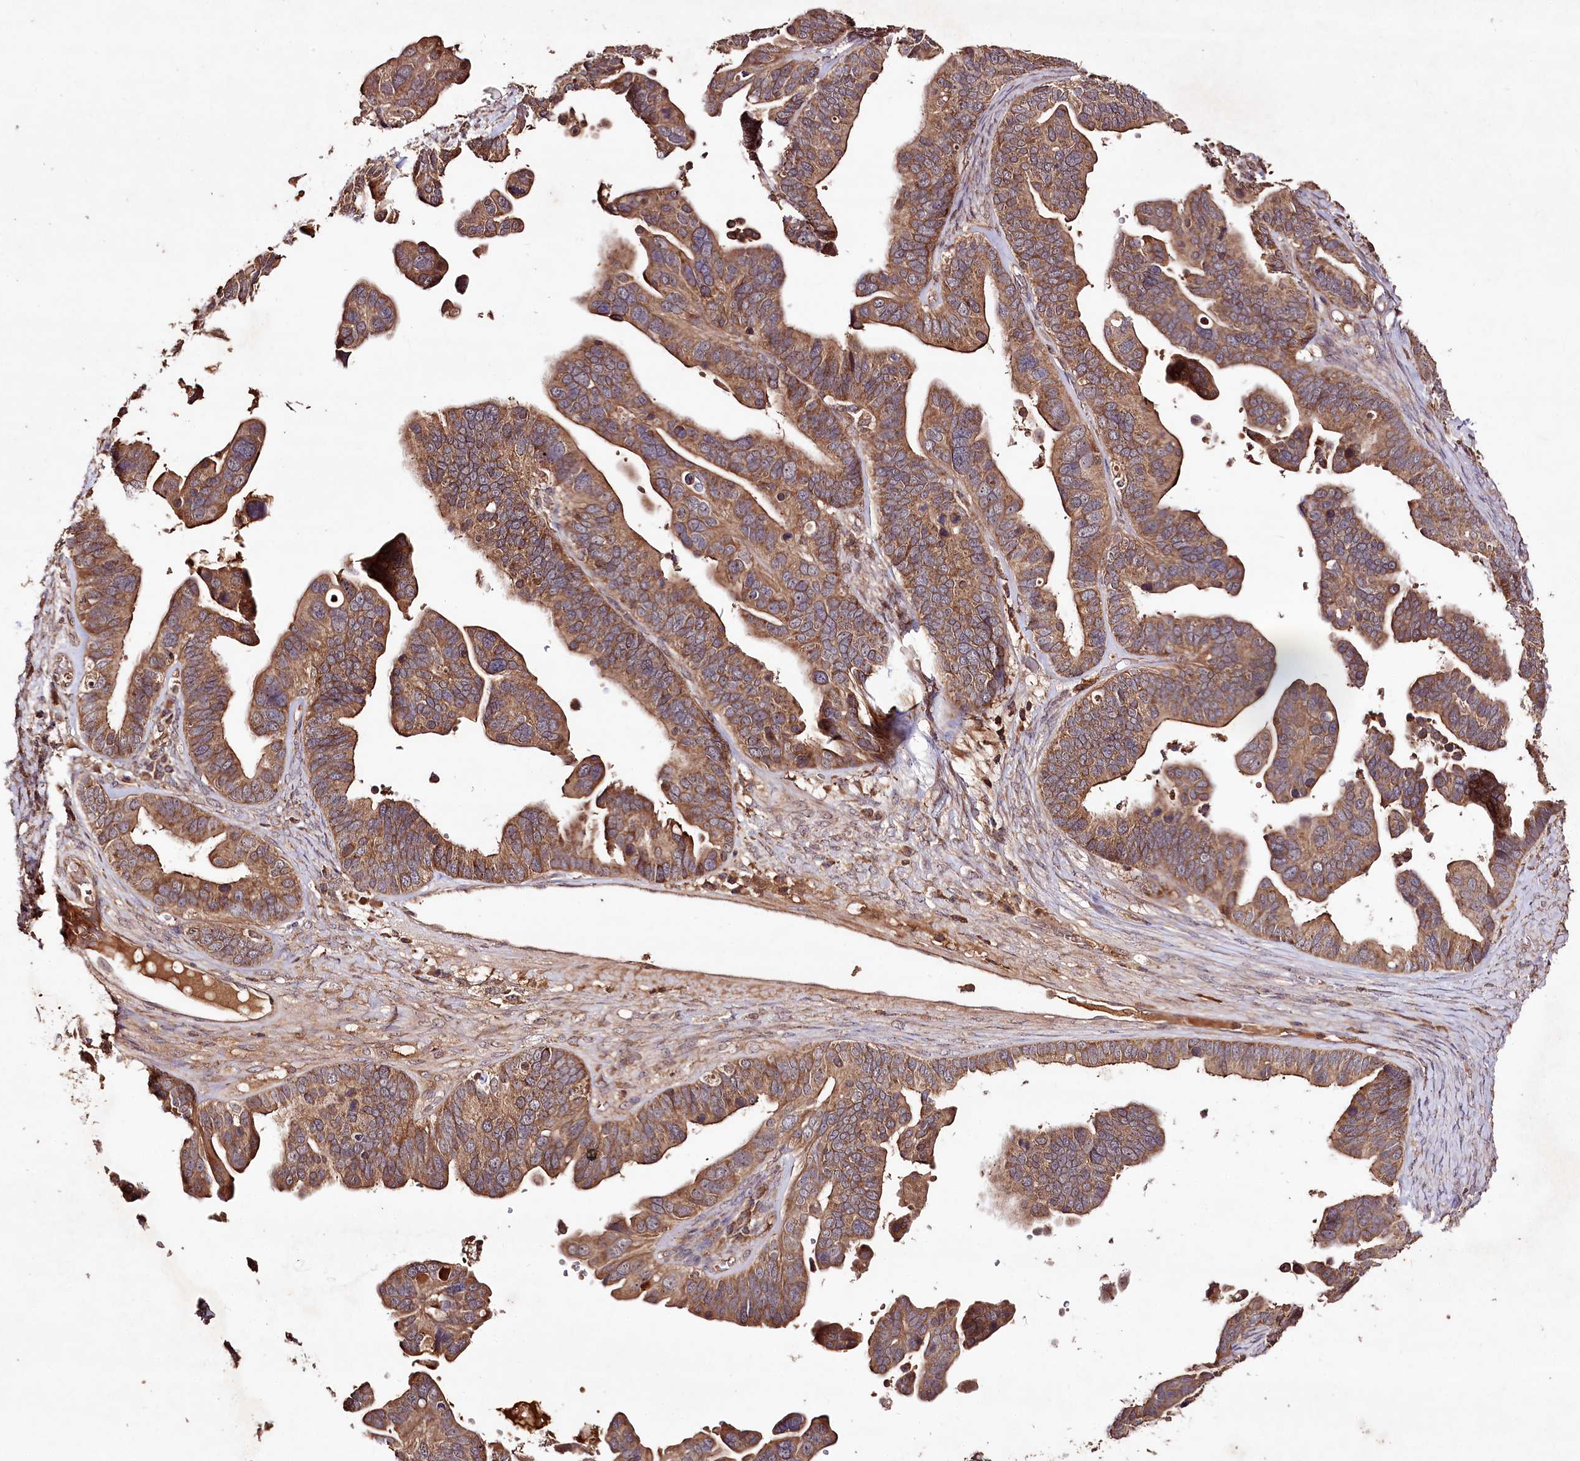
{"staining": {"intensity": "moderate", "quantity": ">75%", "location": "cytoplasmic/membranous"}, "tissue": "ovarian cancer", "cell_type": "Tumor cells", "image_type": "cancer", "snomed": [{"axis": "morphology", "description": "Cystadenocarcinoma, serous, NOS"}, {"axis": "topography", "description": "Ovary"}], "caption": "Immunohistochemistry histopathology image of human ovarian cancer stained for a protein (brown), which demonstrates medium levels of moderate cytoplasmic/membranous positivity in approximately >75% of tumor cells.", "gene": "FAM53B", "patient": {"sex": "female", "age": 56}}